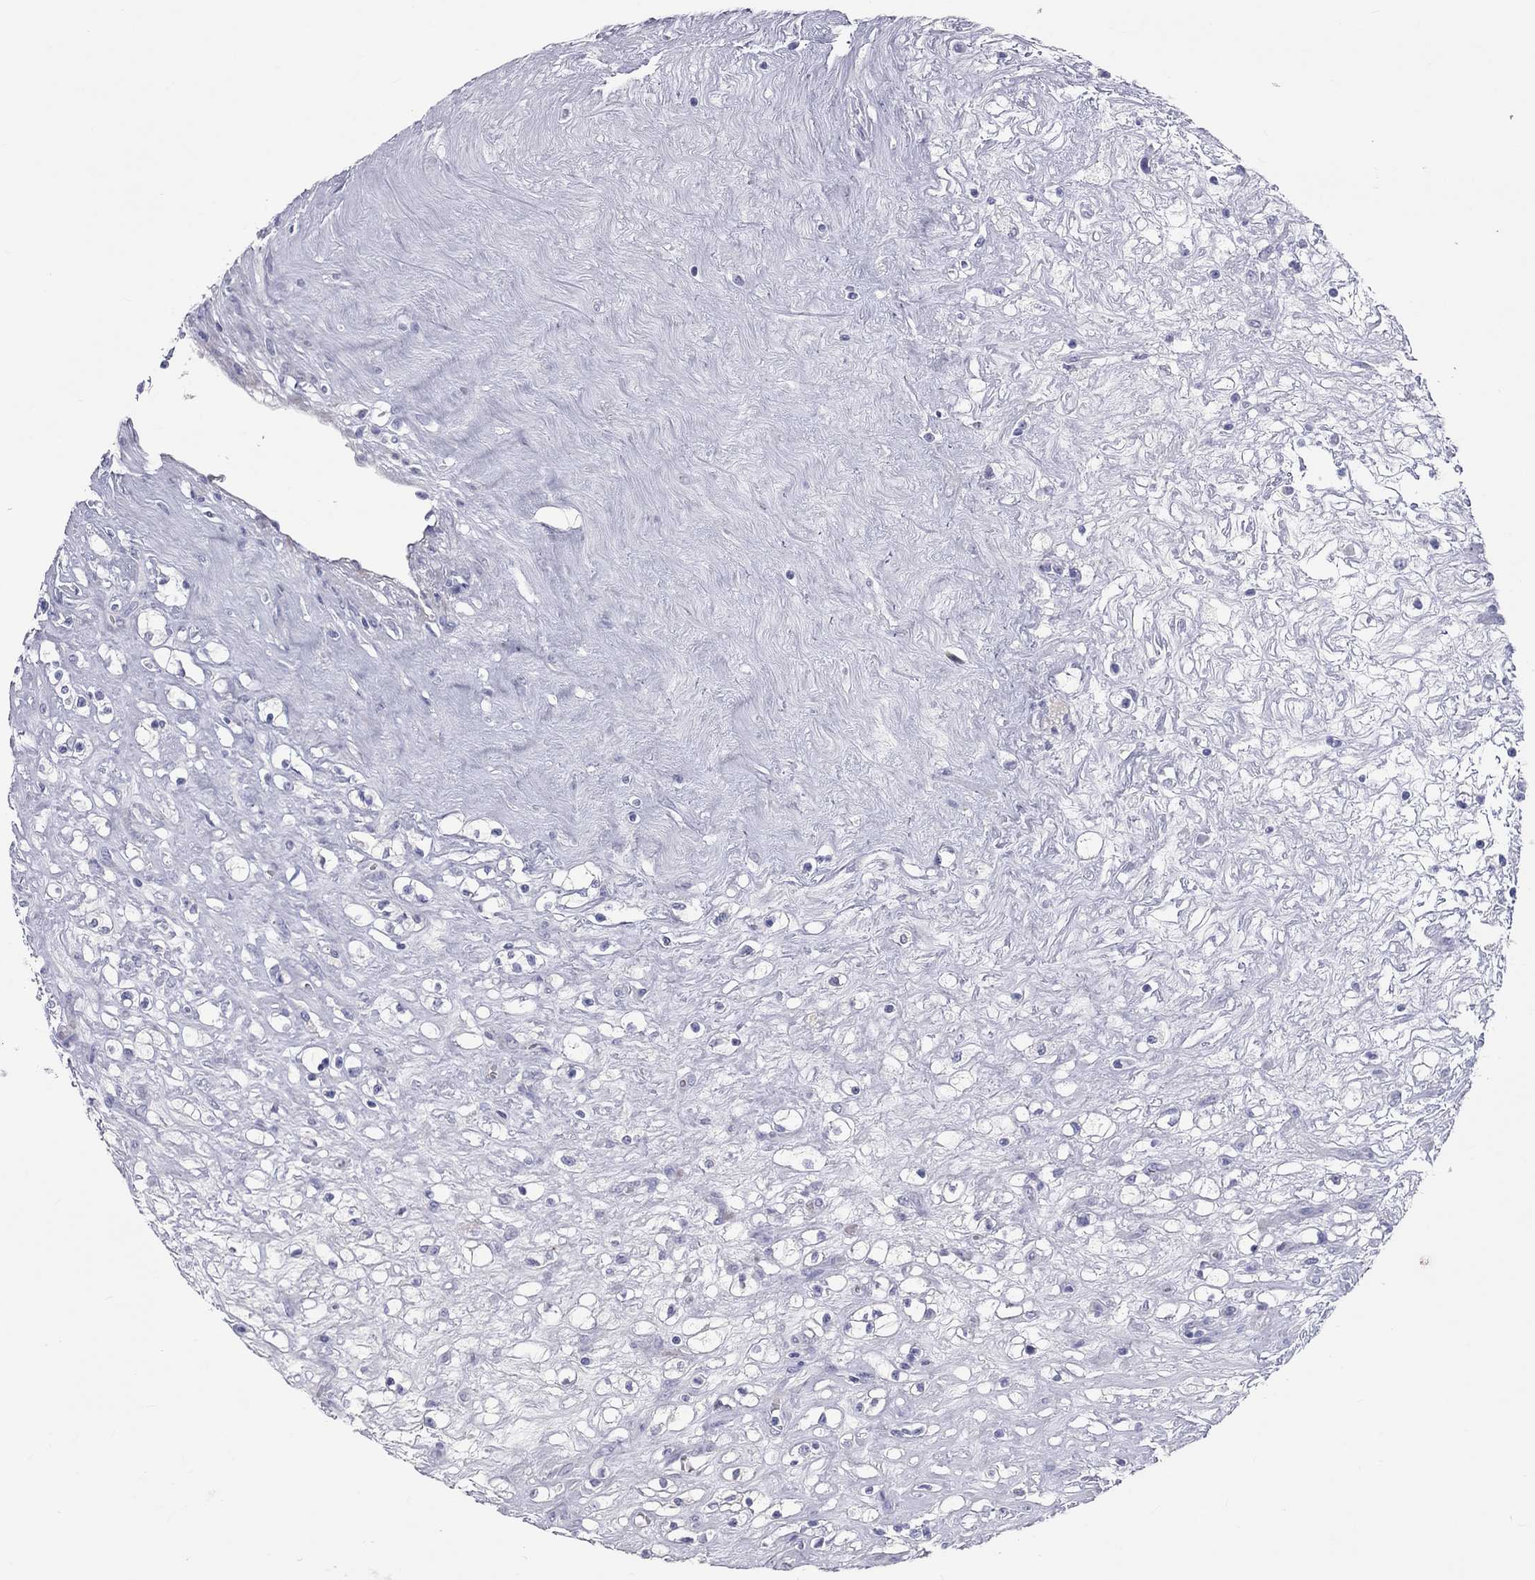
{"staining": {"intensity": "negative", "quantity": "none", "location": "none"}, "tissue": "renal cancer", "cell_type": "Tumor cells", "image_type": "cancer", "snomed": [{"axis": "morphology", "description": "Adenocarcinoma, NOS"}, {"axis": "topography", "description": "Kidney"}], "caption": "DAB immunohistochemical staining of adenocarcinoma (renal) demonstrates no significant staining in tumor cells.", "gene": "PCDHGC5", "patient": {"sex": "male", "age": 67}}